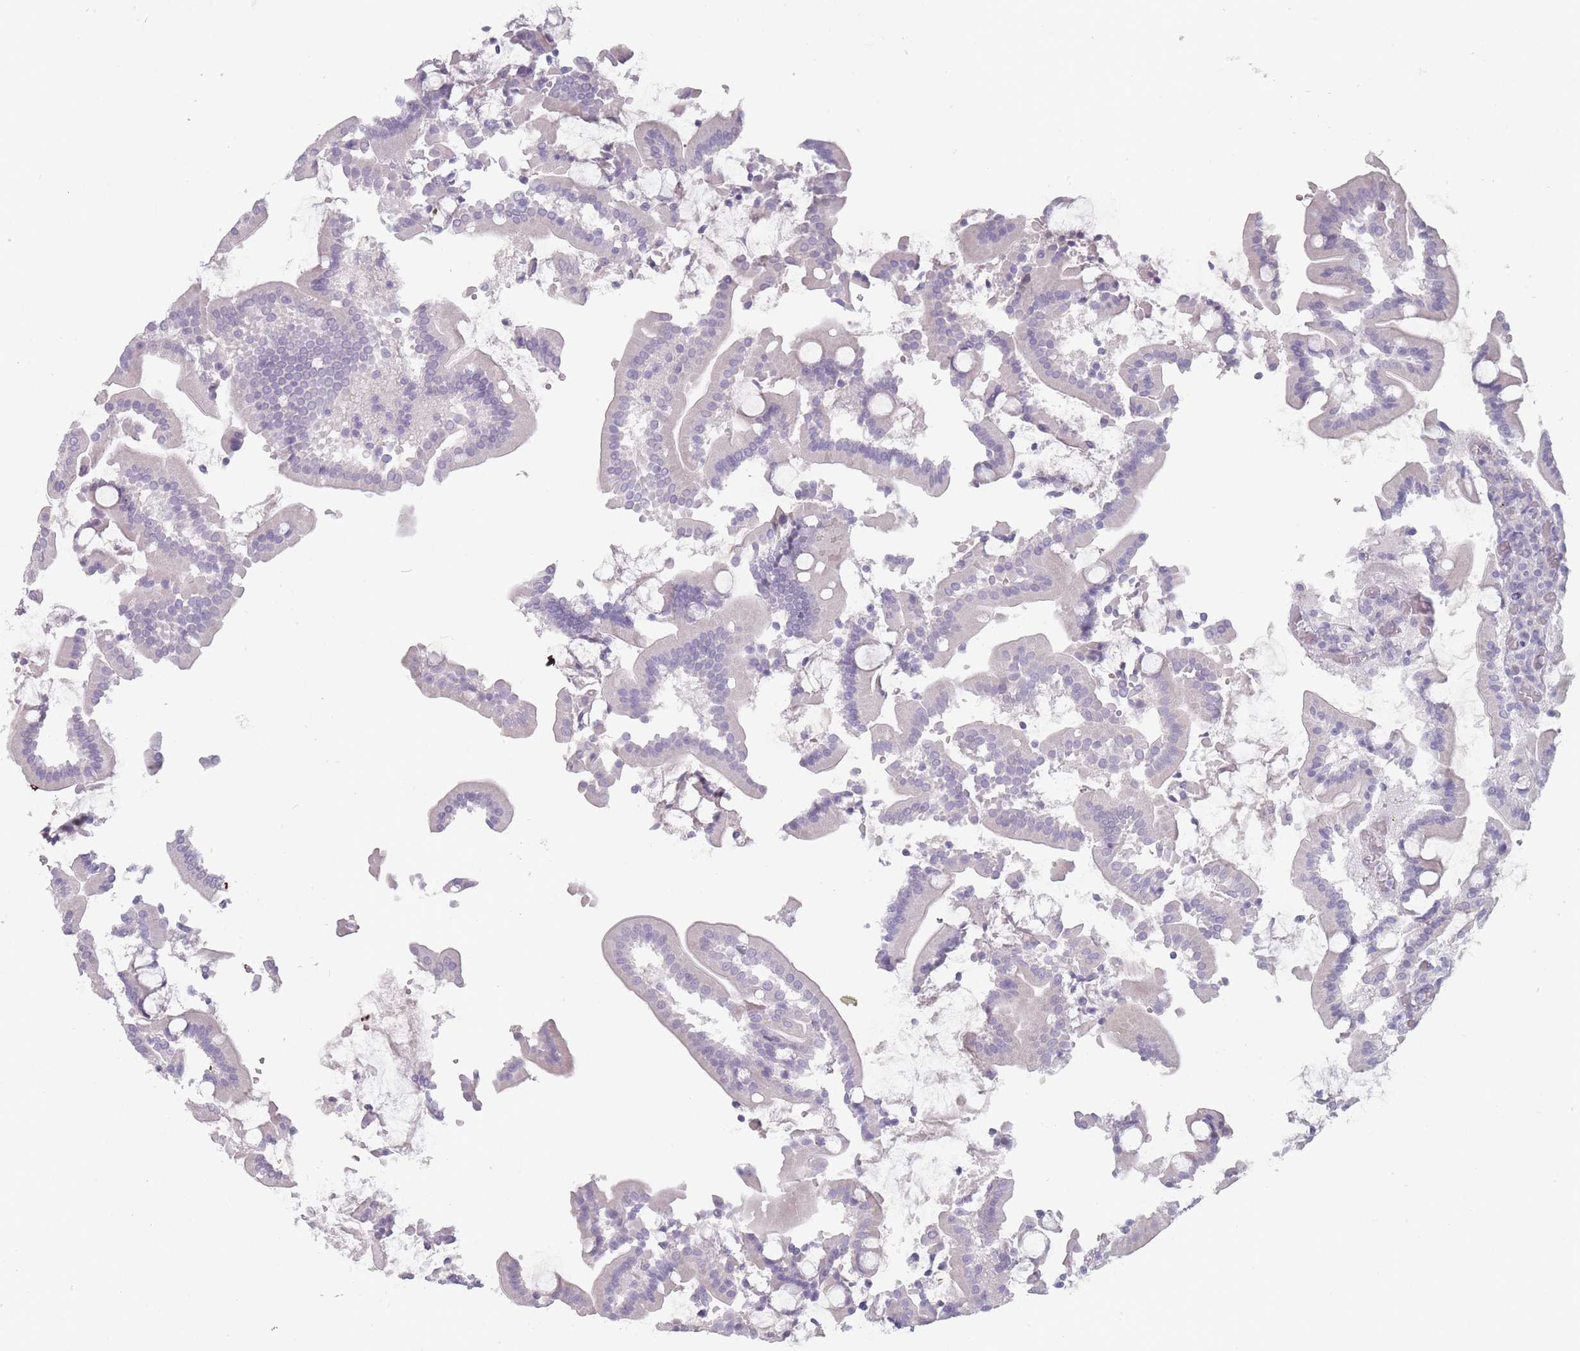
{"staining": {"intensity": "negative", "quantity": "none", "location": "none"}, "tissue": "duodenum", "cell_type": "Glandular cells", "image_type": "normal", "snomed": [{"axis": "morphology", "description": "Normal tissue, NOS"}, {"axis": "topography", "description": "Duodenum"}], "caption": "DAB immunohistochemical staining of benign human duodenum reveals no significant positivity in glandular cells.", "gene": "ROS1", "patient": {"sex": "male", "age": 55}}